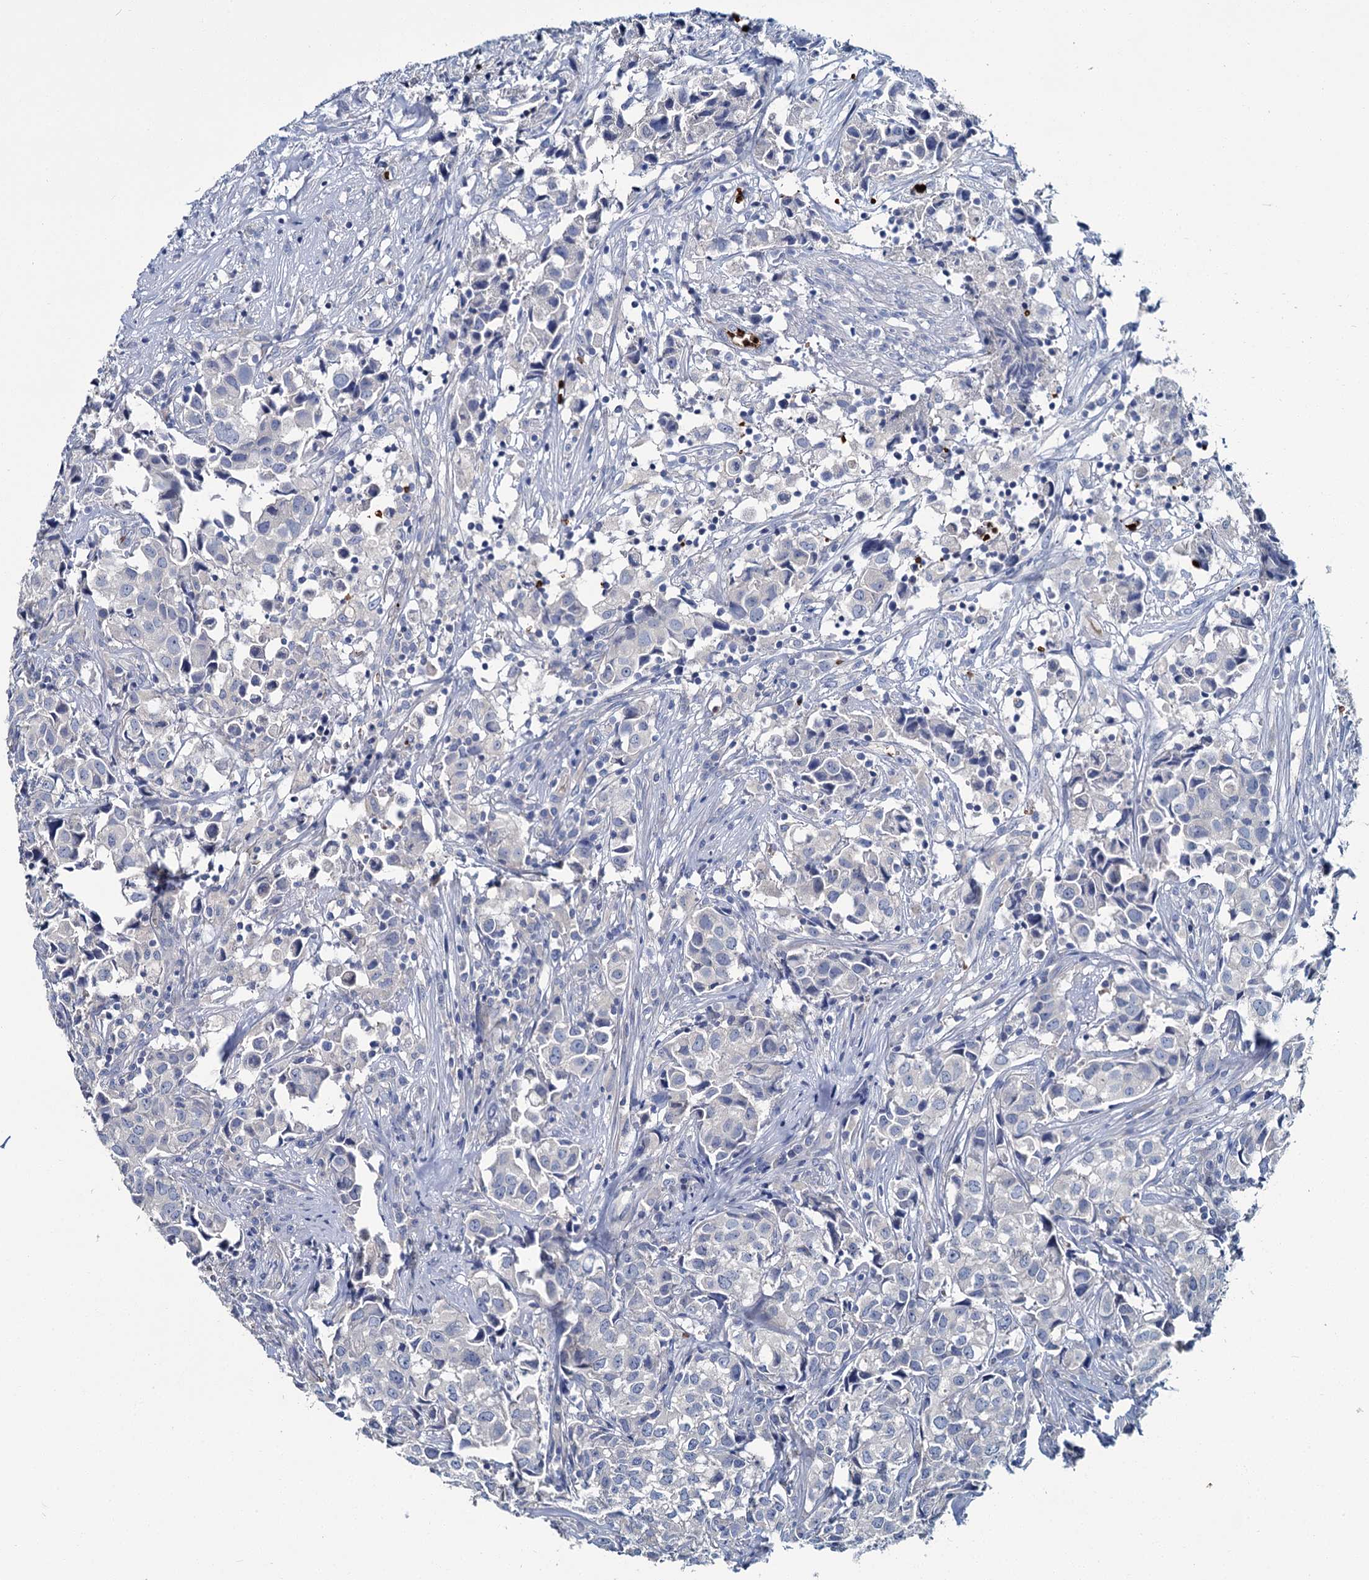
{"staining": {"intensity": "negative", "quantity": "none", "location": "none"}, "tissue": "urothelial cancer", "cell_type": "Tumor cells", "image_type": "cancer", "snomed": [{"axis": "morphology", "description": "Urothelial carcinoma, High grade"}, {"axis": "topography", "description": "Urinary bladder"}], "caption": "Urothelial cancer was stained to show a protein in brown. There is no significant staining in tumor cells.", "gene": "ATG2A", "patient": {"sex": "female", "age": 75}}